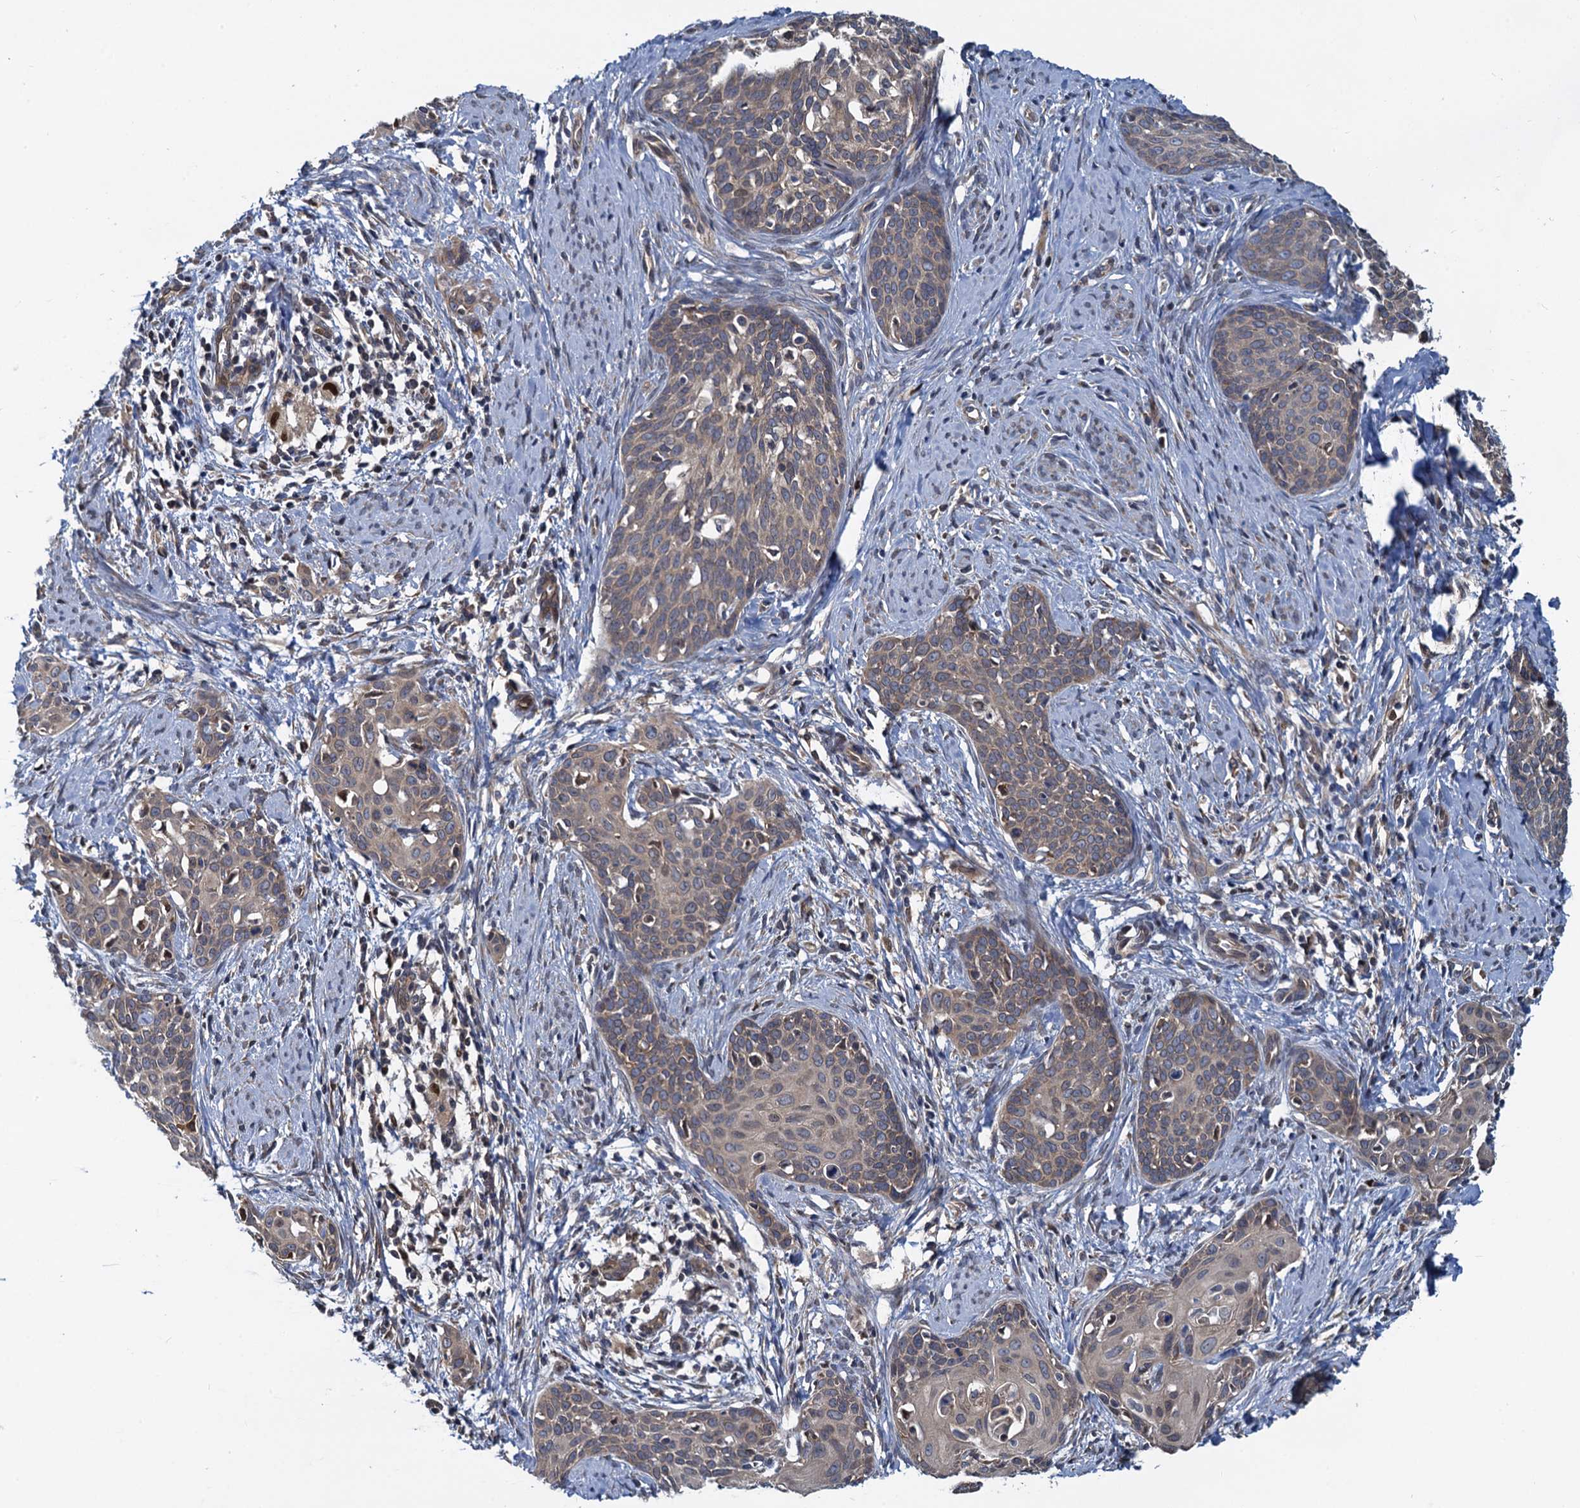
{"staining": {"intensity": "weak", "quantity": "<25%", "location": "cytoplasmic/membranous"}, "tissue": "cervical cancer", "cell_type": "Tumor cells", "image_type": "cancer", "snomed": [{"axis": "morphology", "description": "Squamous cell carcinoma, NOS"}, {"axis": "topography", "description": "Cervix"}], "caption": "A high-resolution micrograph shows immunohistochemistry staining of cervical cancer, which displays no significant expression in tumor cells.", "gene": "RNF125", "patient": {"sex": "female", "age": 52}}